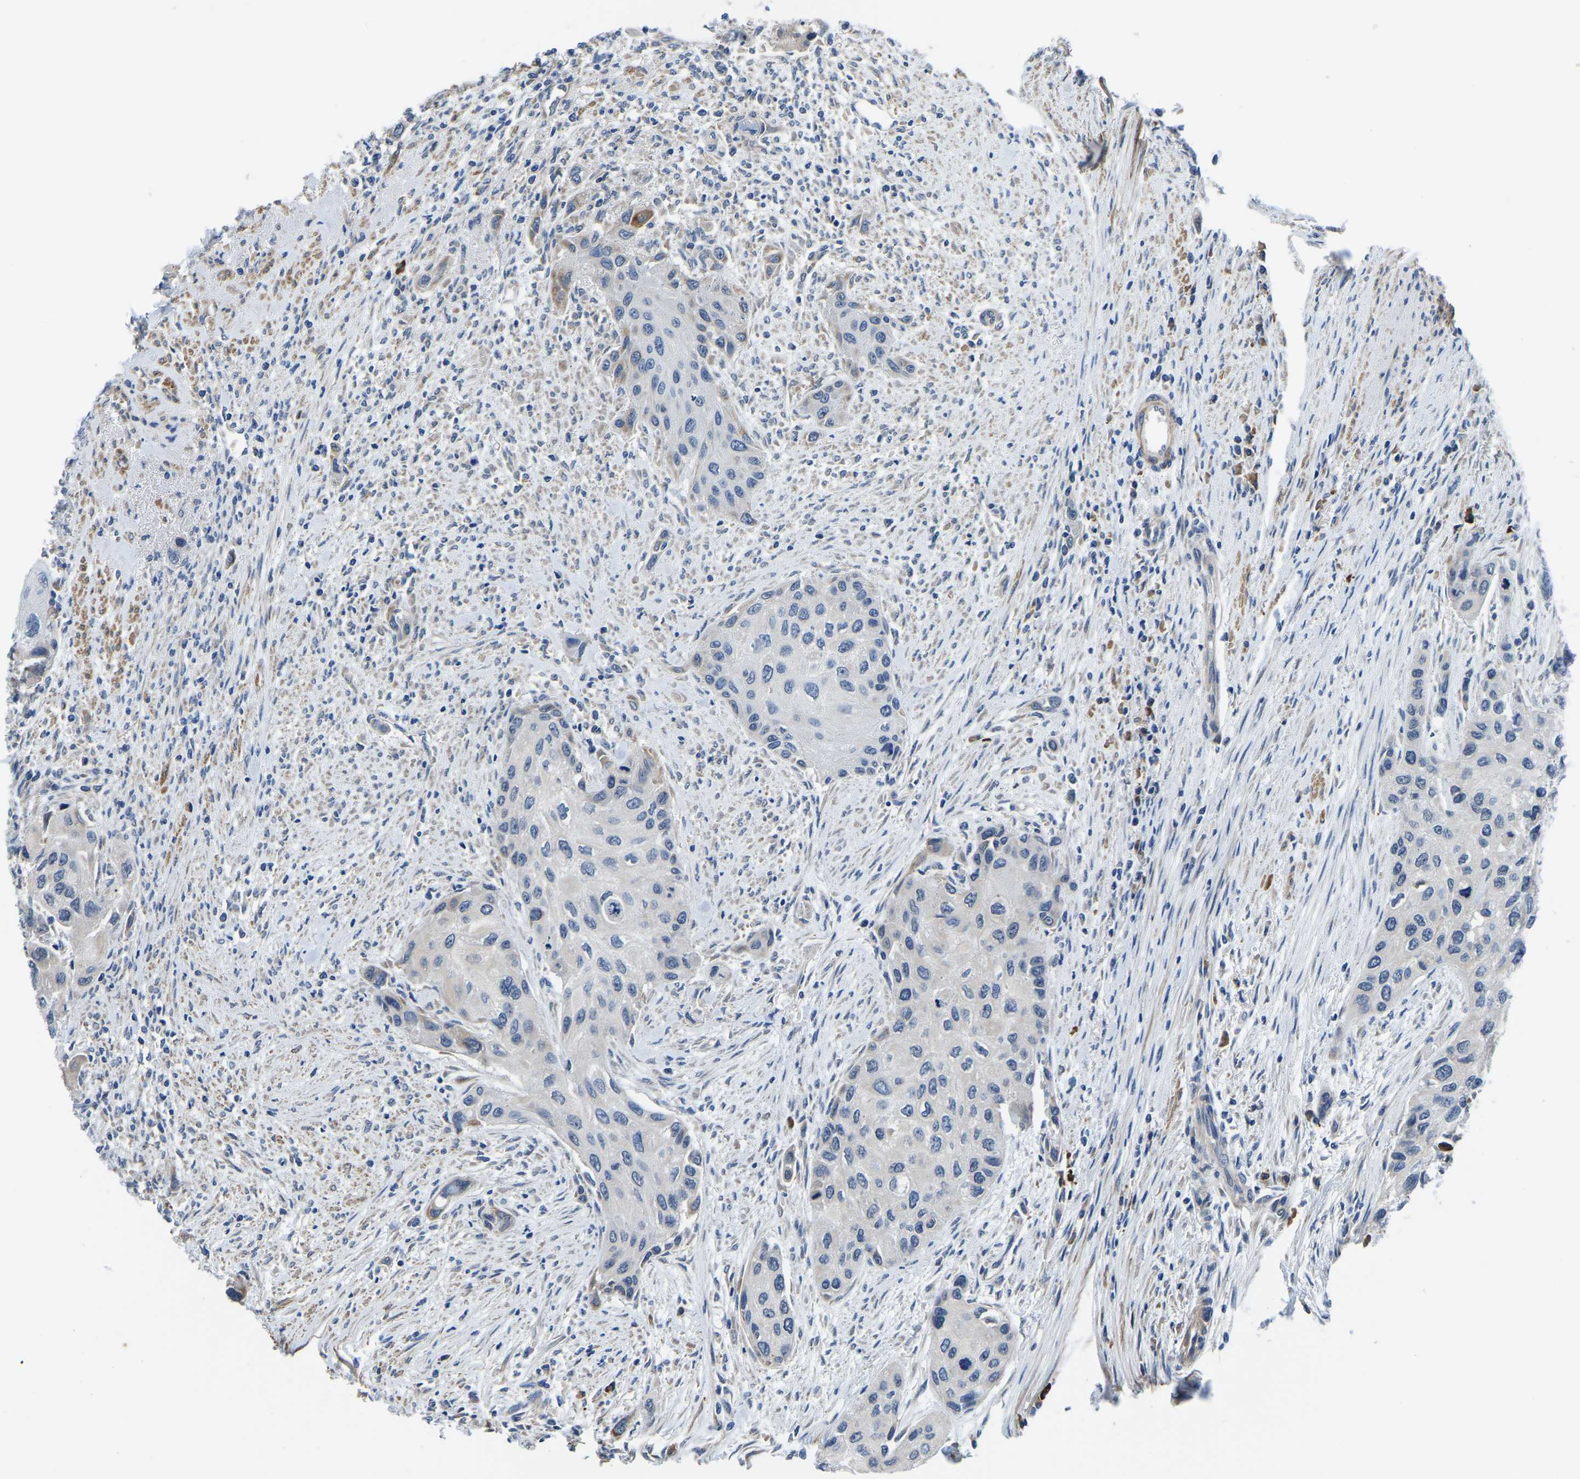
{"staining": {"intensity": "negative", "quantity": "none", "location": "none"}, "tissue": "urothelial cancer", "cell_type": "Tumor cells", "image_type": "cancer", "snomed": [{"axis": "morphology", "description": "Urothelial carcinoma, High grade"}, {"axis": "topography", "description": "Urinary bladder"}], "caption": "Immunohistochemistry histopathology image of neoplastic tissue: human urothelial cancer stained with DAB reveals no significant protein expression in tumor cells. (Immunohistochemistry (ihc), brightfield microscopy, high magnification).", "gene": "LIAS", "patient": {"sex": "female", "age": 56}}